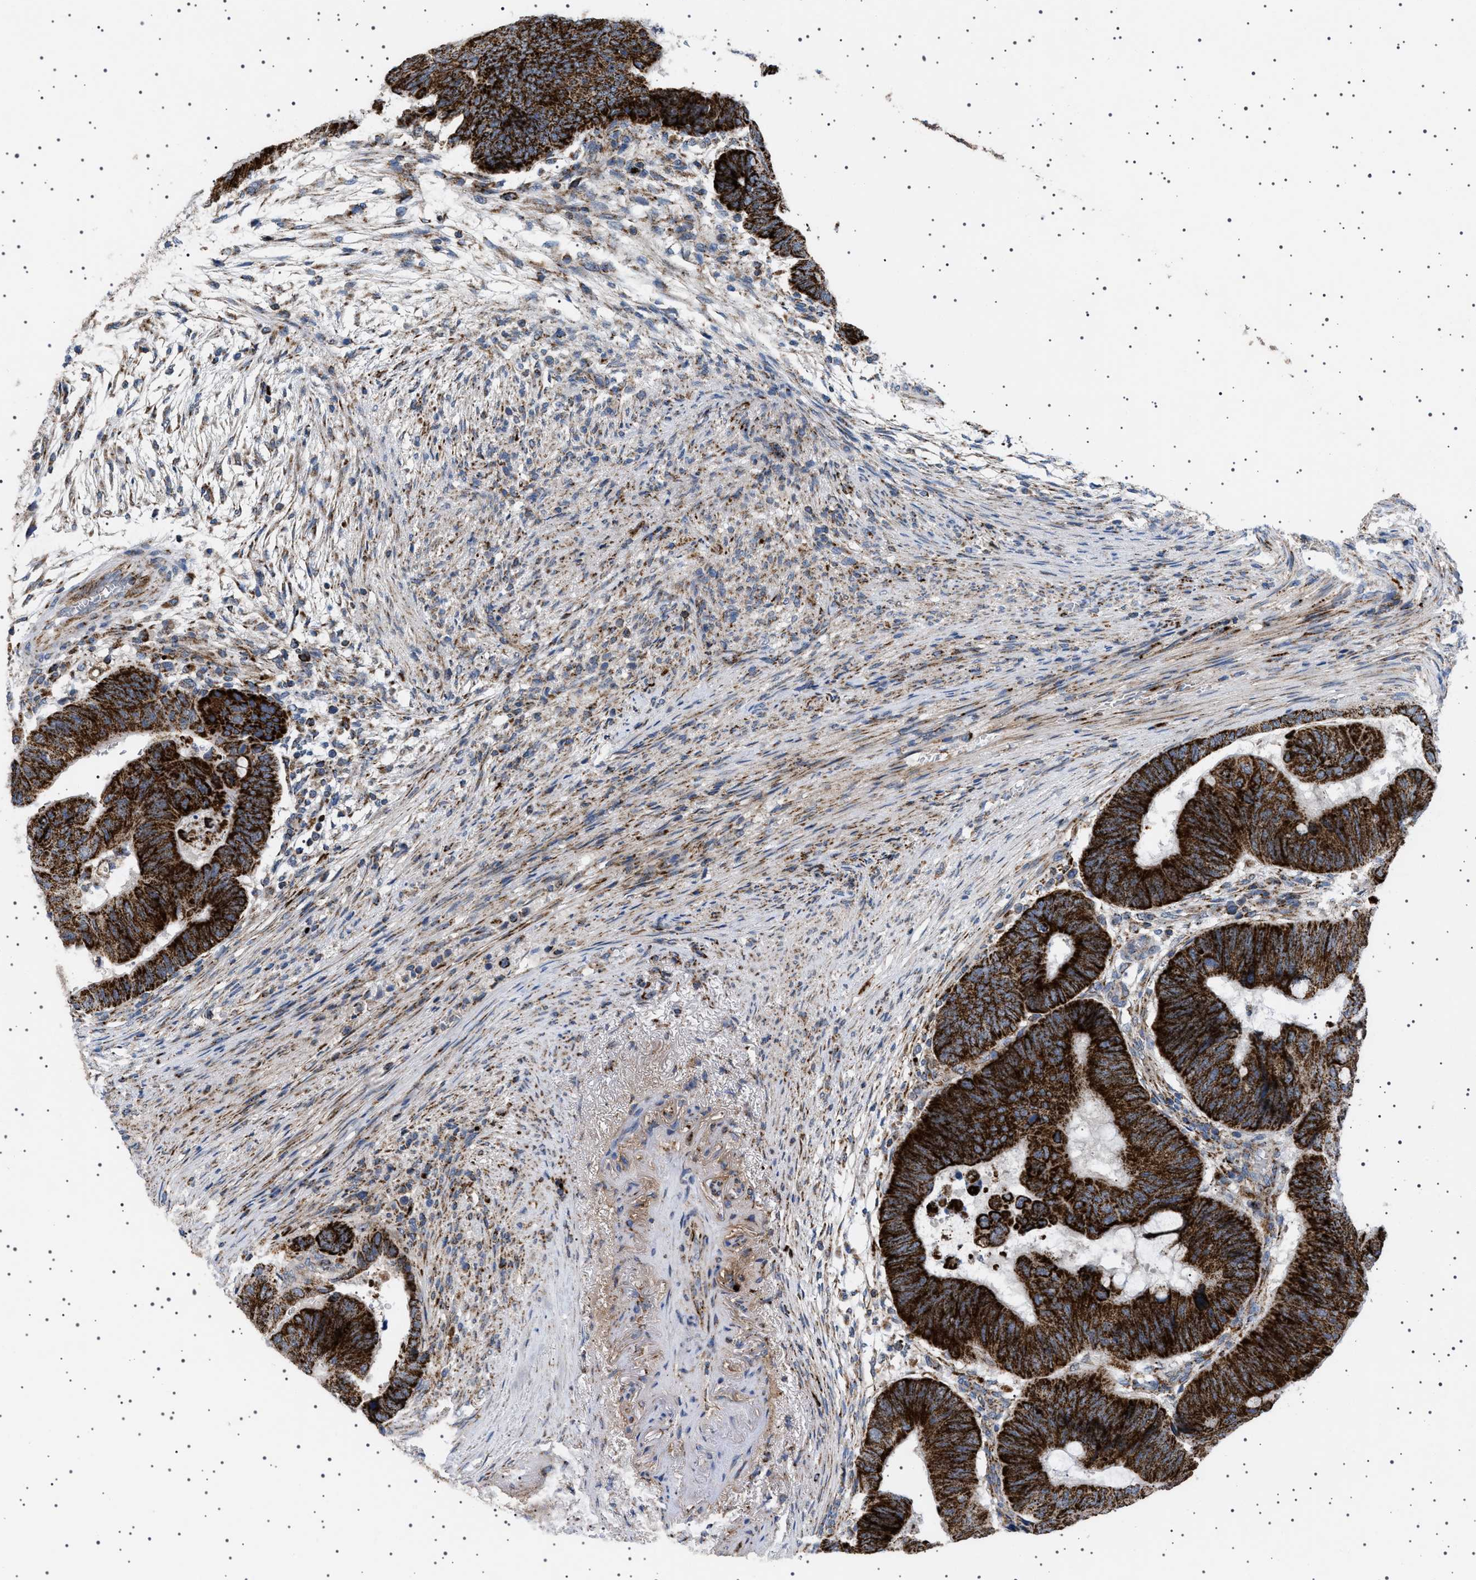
{"staining": {"intensity": "strong", "quantity": ">75%", "location": "cytoplasmic/membranous"}, "tissue": "colorectal cancer", "cell_type": "Tumor cells", "image_type": "cancer", "snomed": [{"axis": "morphology", "description": "Normal tissue, NOS"}, {"axis": "morphology", "description": "Adenocarcinoma, NOS"}, {"axis": "topography", "description": "Rectum"}, {"axis": "topography", "description": "Peripheral nerve tissue"}], "caption": "Immunohistochemical staining of colorectal adenocarcinoma shows high levels of strong cytoplasmic/membranous protein expression in about >75% of tumor cells. (Stains: DAB (3,3'-diaminobenzidine) in brown, nuclei in blue, Microscopy: brightfield microscopy at high magnification).", "gene": "UBXN8", "patient": {"sex": "male", "age": 92}}